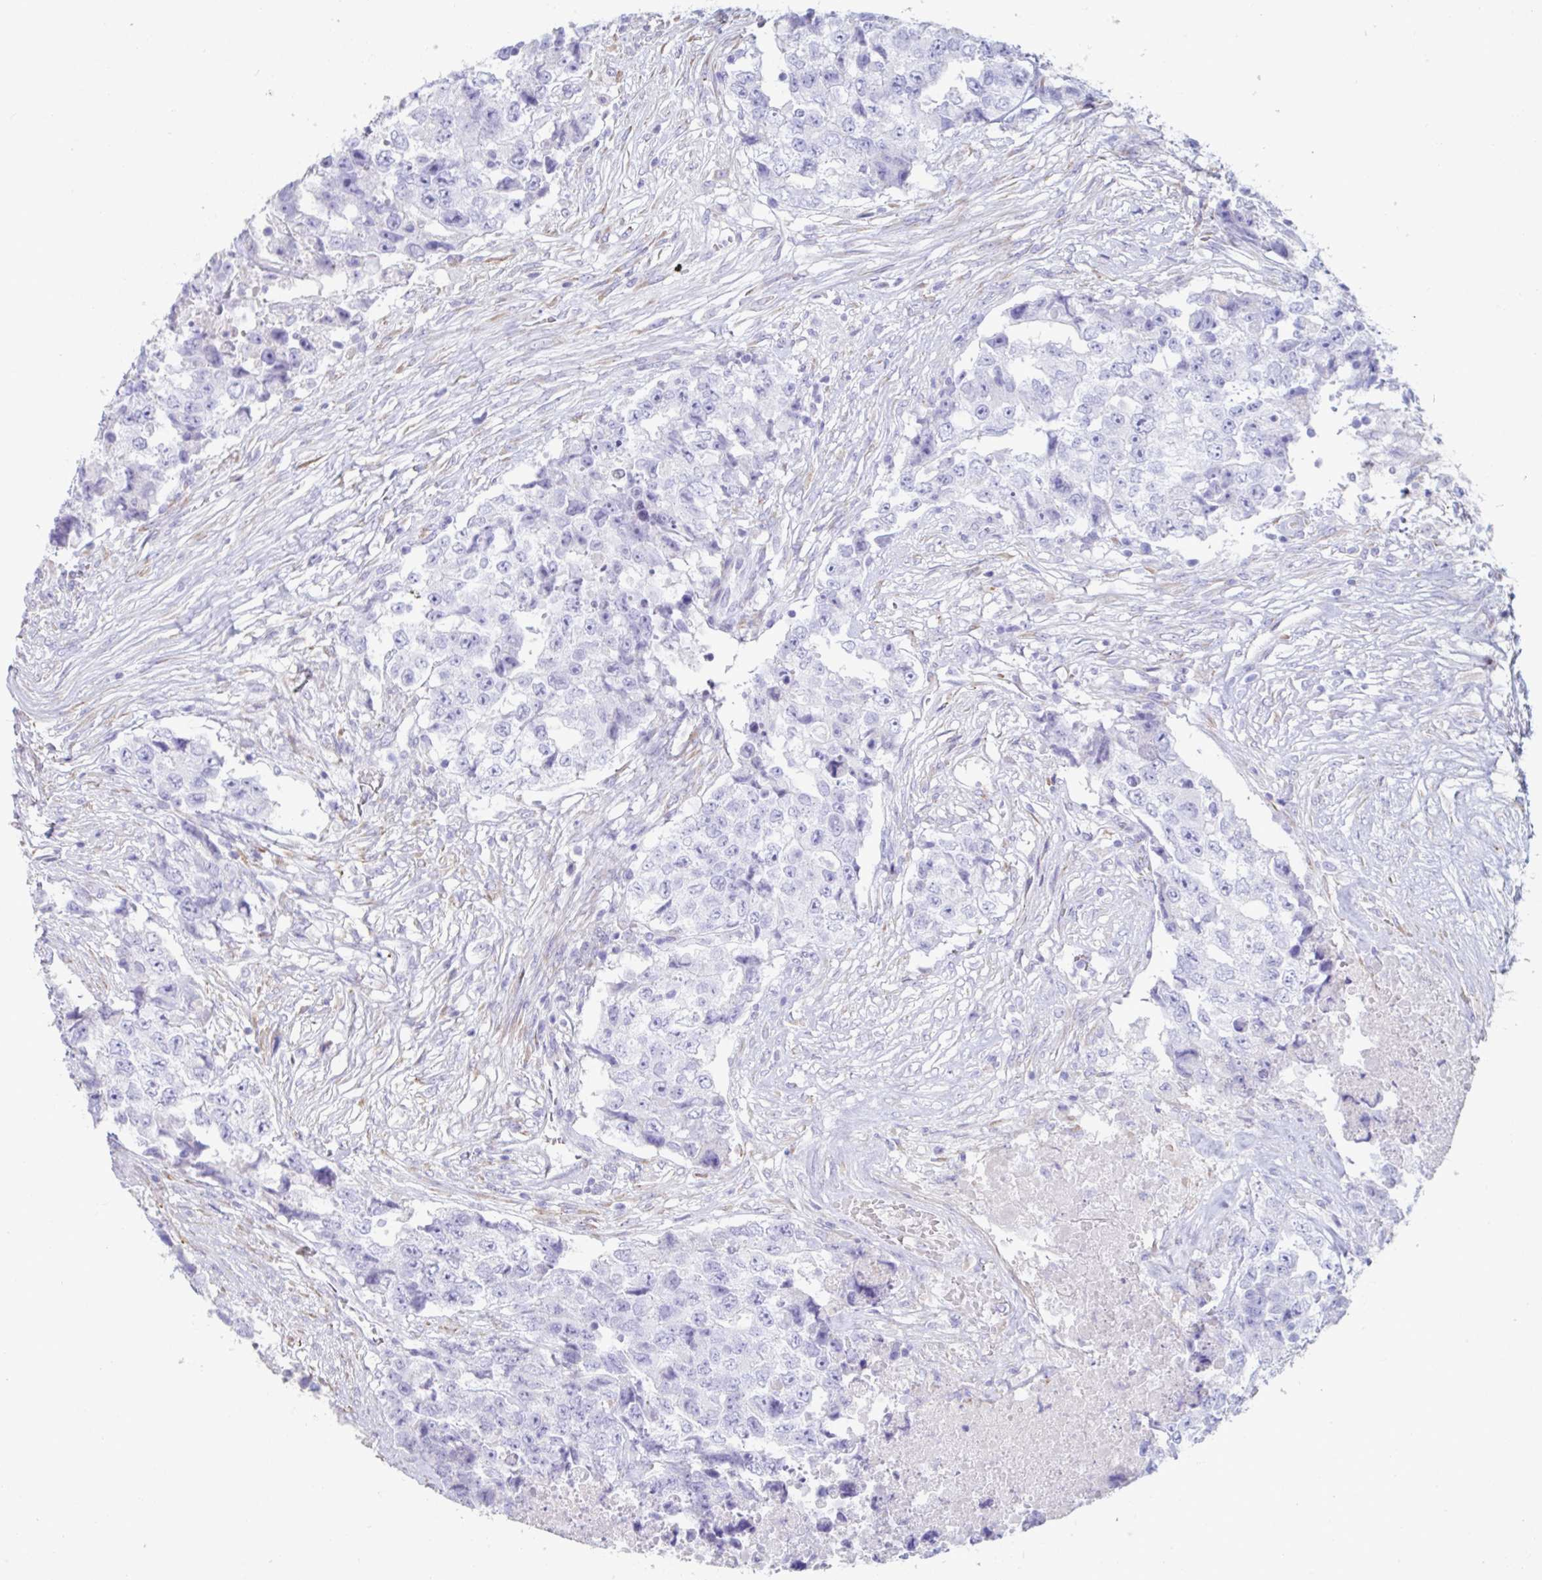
{"staining": {"intensity": "negative", "quantity": "none", "location": "none"}, "tissue": "testis cancer", "cell_type": "Tumor cells", "image_type": "cancer", "snomed": [{"axis": "morphology", "description": "Carcinoma, Embryonal, NOS"}, {"axis": "topography", "description": "Testis"}], "caption": "The IHC photomicrograph has no significant expression in tumor cells of testis cancer (embryonal carcinoma) tissue.", "gene": "TNNC1", "patient": {"sex": "male", "age": 24}}